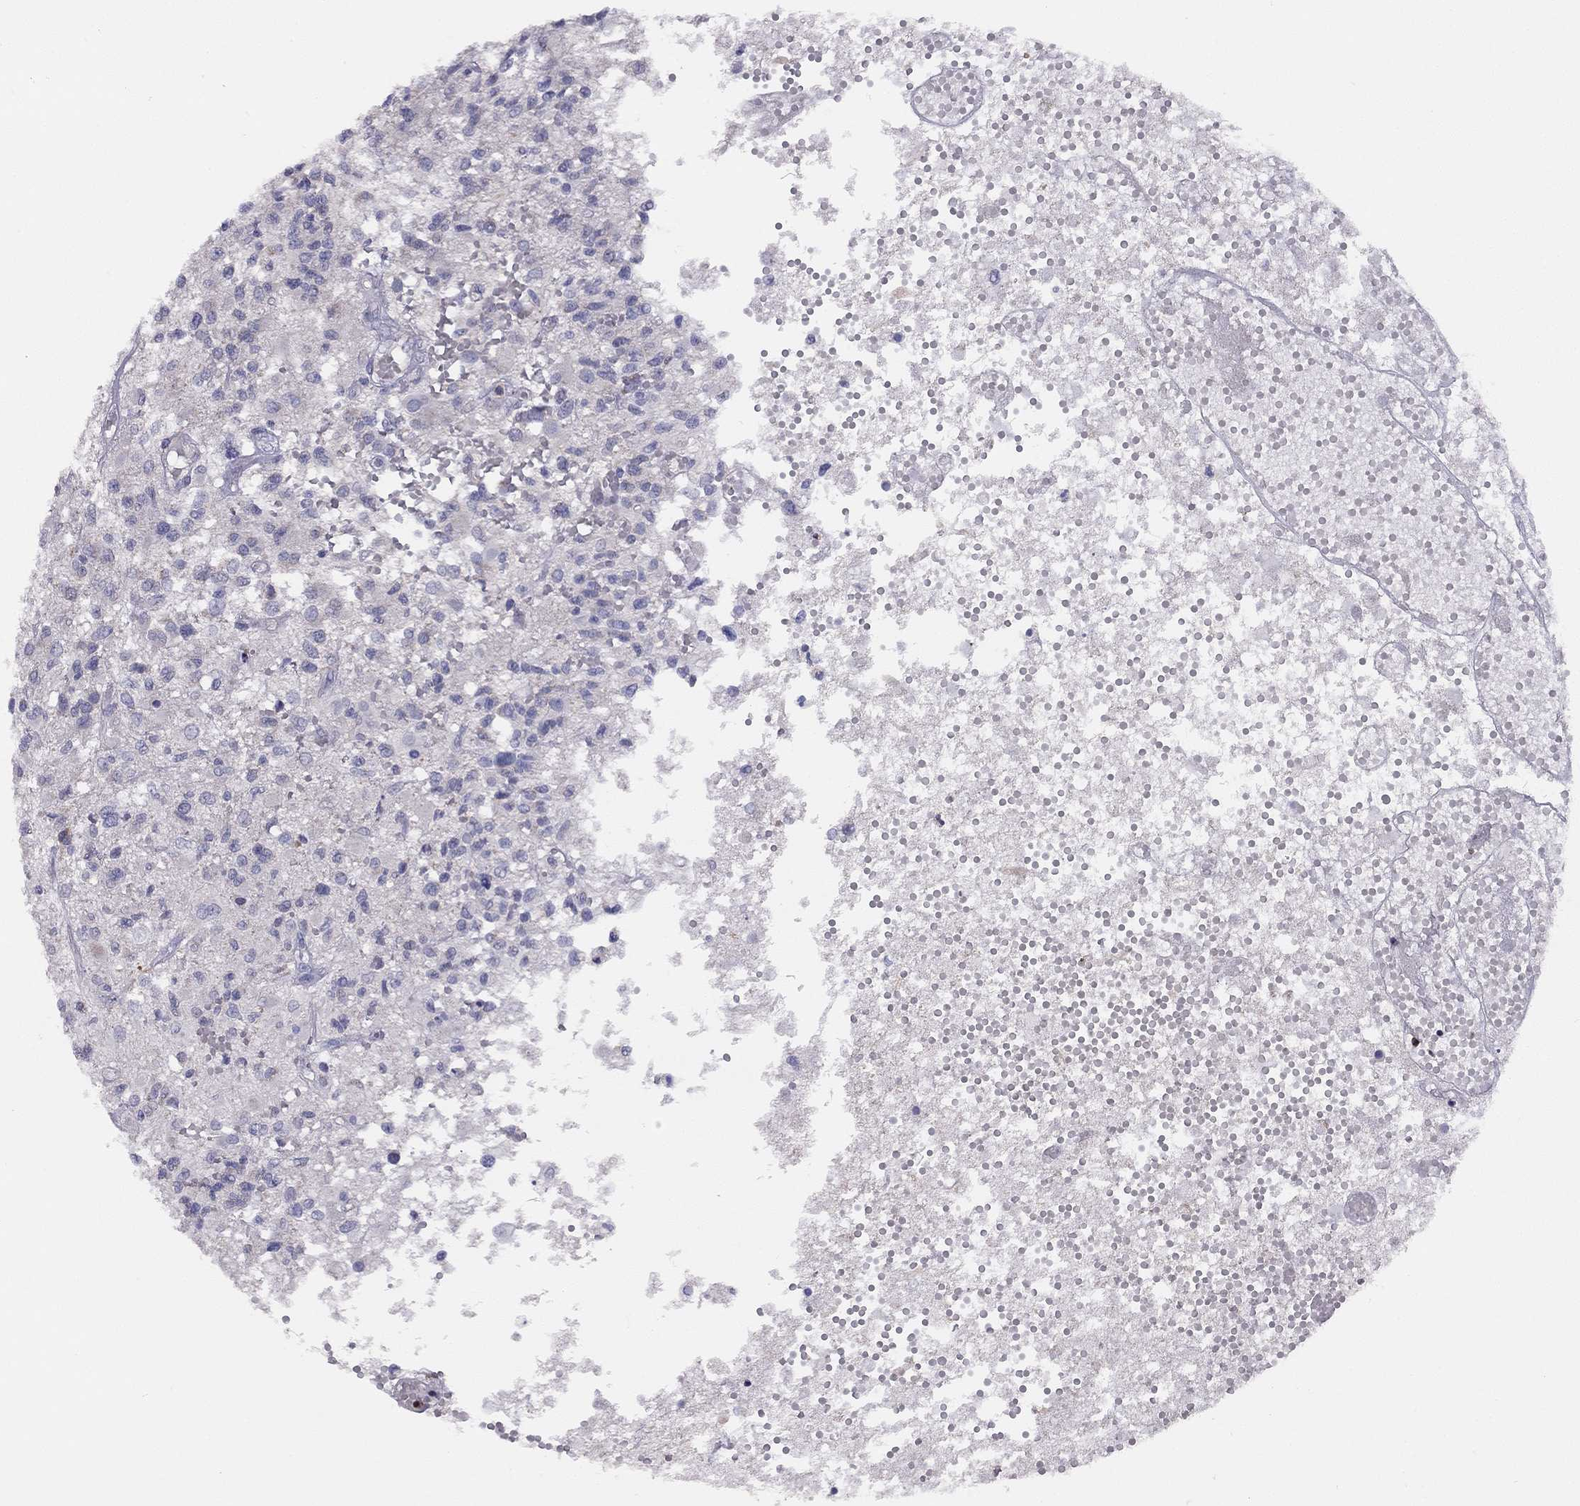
{"staining": {"intensity": "negative", "quantity": "none", "location": "none"}, "tissue": "glioma", "cell_type": "Tumor cells", "image_type": "cancer", "snomed": [{"axis": "morphology", "description": "Glioma, malignant, High grade"}, {"axis": "topography", "description": "Brain"}], "caption": "This micrograph is of glioma stained with IHC to label a protein in brown with the nuclei are counter-stained blue. There is no expression in tumor cells. (DAB (3,3'-diaminobenzidine) immunohistochemistry (IHC) with hematoxylin counter stain).", "gene": "CITED1", "patient": {"sex": "female", "age": 63}}